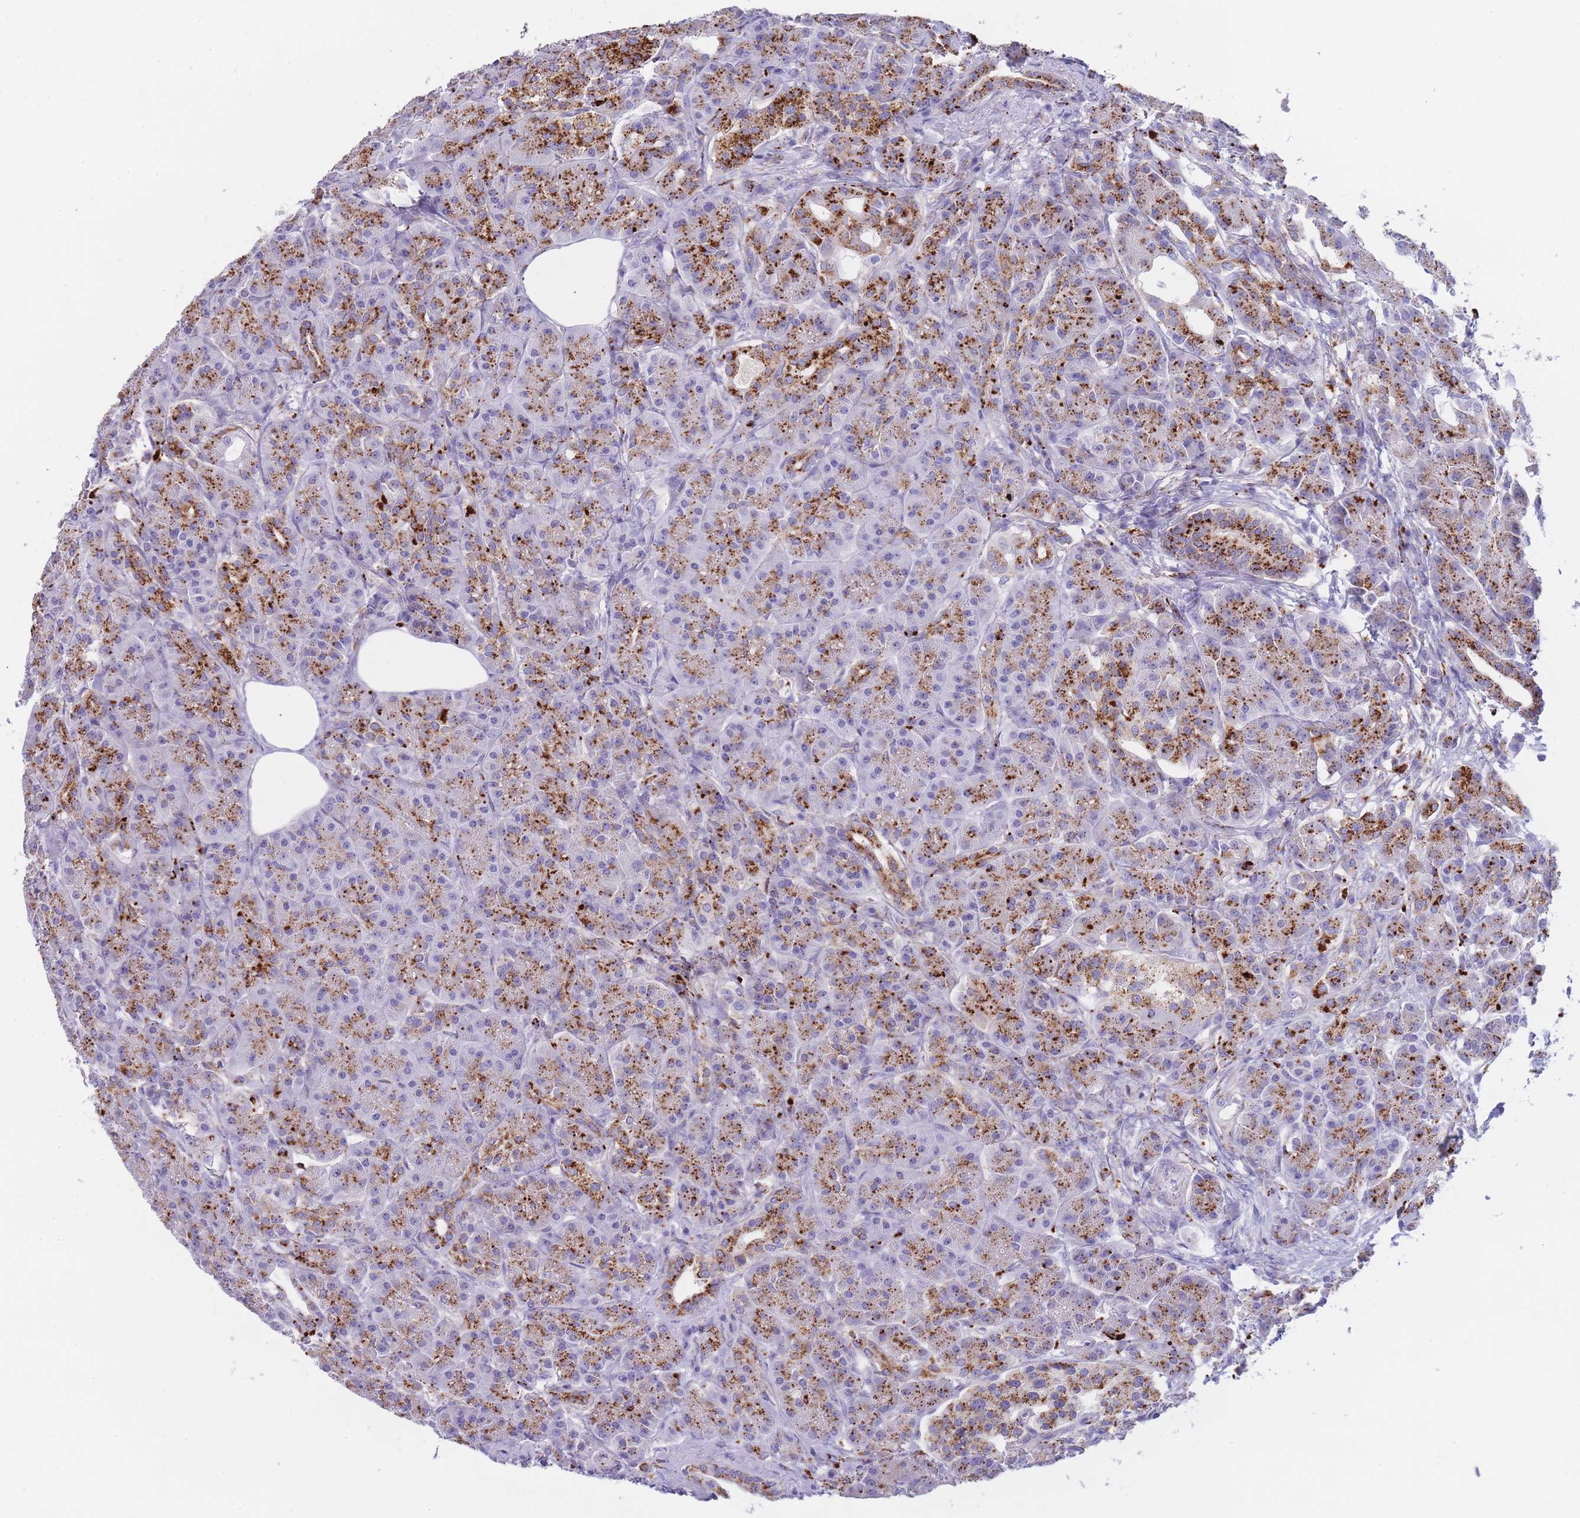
{"staining": {"intensity": "strong", "quantity": "25%-75%", "location": "cytoplasmic/membranous"}, "tissue": "pancreas", "cell_type": "Exocrine glandular cells", "image_type": "normal", "snomed": [{"axis": "morphology", "description": "Normal tissue, NOS"}, {"axis": "topography", "description": "Pancreas"}], "caption": "There is high levels of strong cytoplasmic/membranous positivity in exocrine glandular cells of normal pancreas, as demonstrated by immunohistochemical staining (brown color).", "gene": "GAA", "patient": {"sex": "male", "age": 63}}